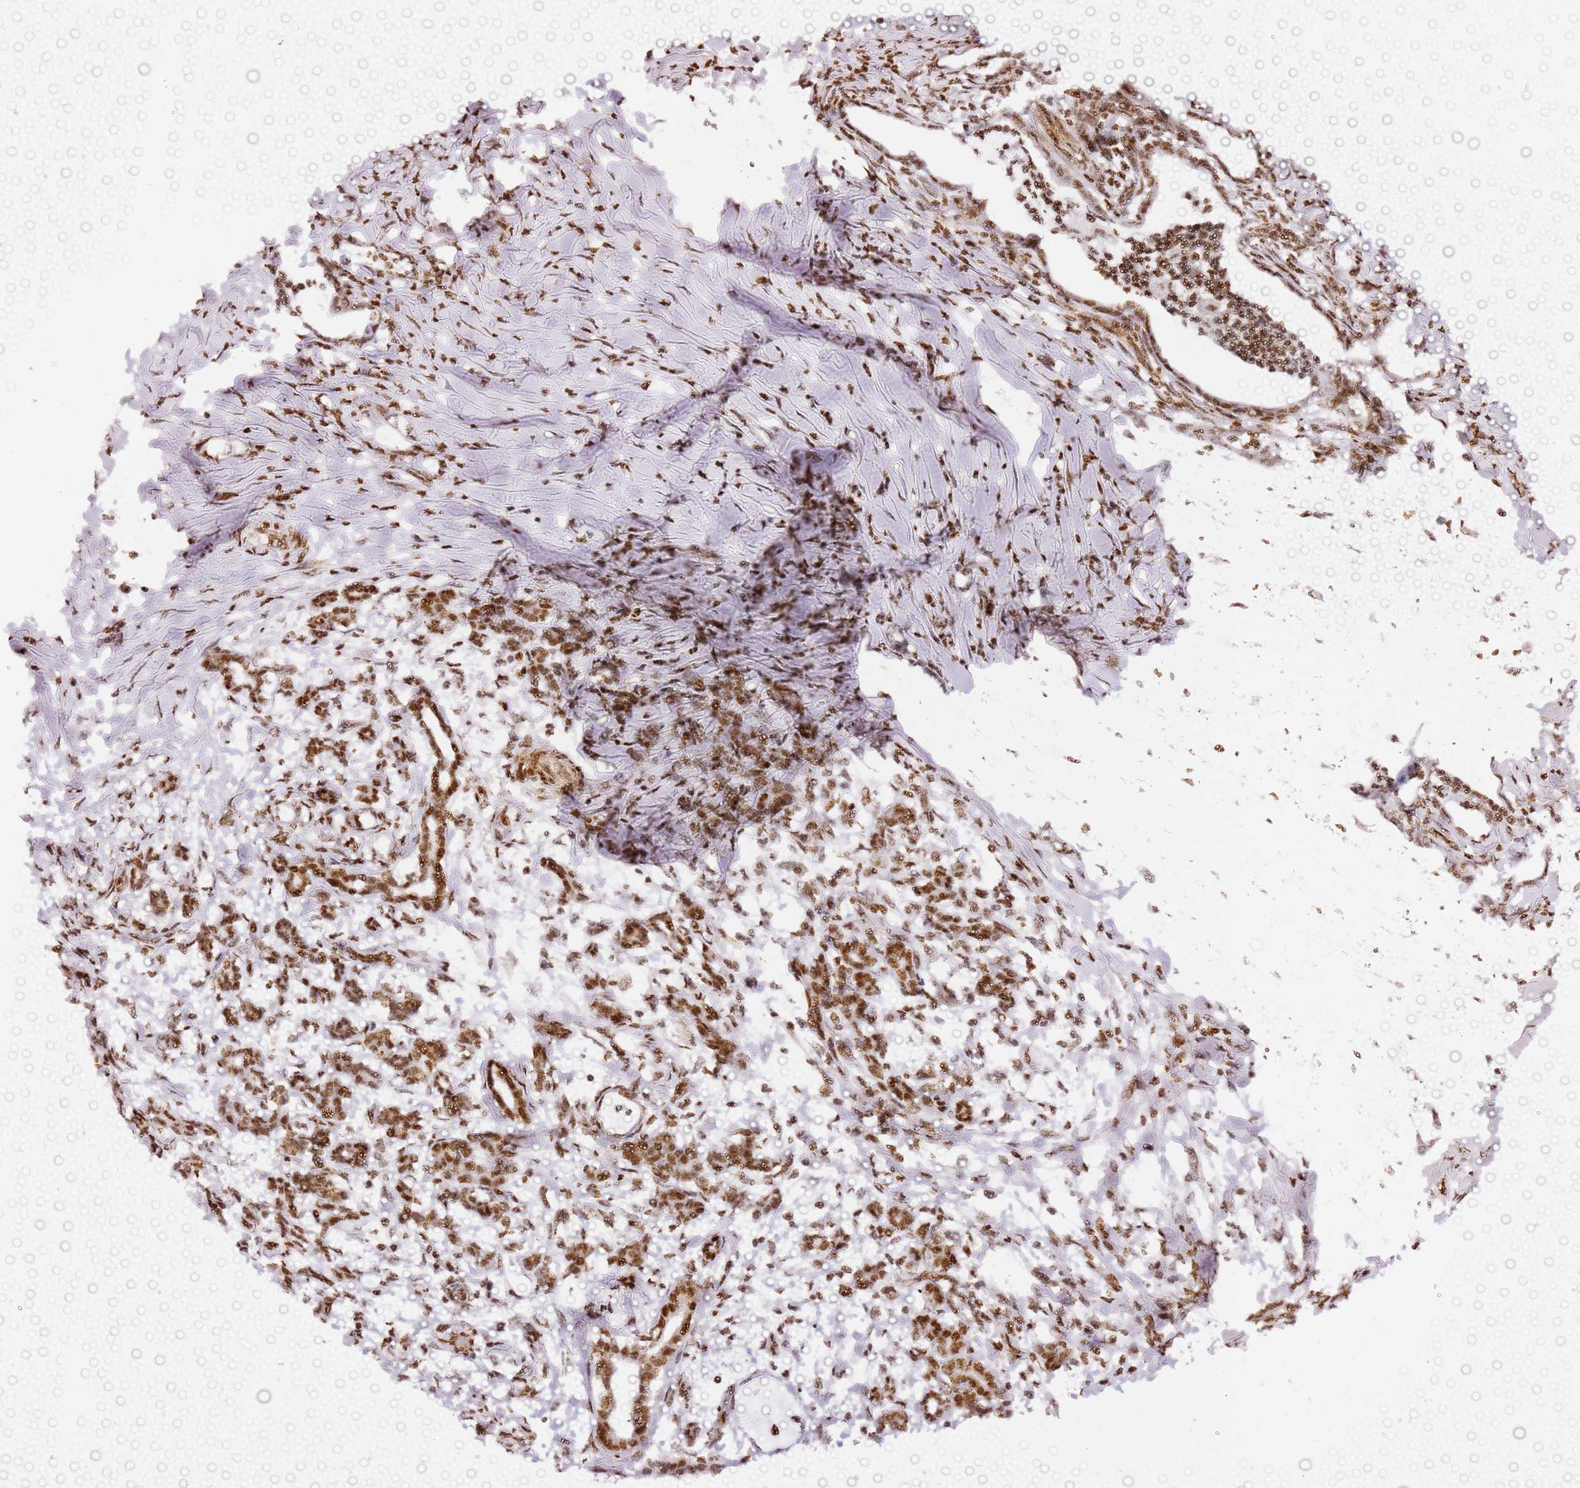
{"staining": {"intensity": "strong", "quantity": ">75%", "location": "nuclear"}, "tissue": "pancreatic cancer", "cell_type": "Tumor cells", "image_type": "cancer", "snomed": [{"axis": "morphology", "description": "Adenocarcinoma, NOS"}, {"axis": "topography", "description": "Pancreas"}], "caption": "Immunohistochemistry (IHC) staining of pancreatic cancer (adenocarcinoma), which reveals high levels of strong nuclear positivity in approximately >75% of tumor cells indicating strong nuclear protein staining. The staining was performed using DAB (3,3'-diaminobenzidine) (brown) for protein detection and nuclei were counterstained in hematoxylin (blue).", "gene": "GBP2", "patient": {"sex": "female", "age": 55}}